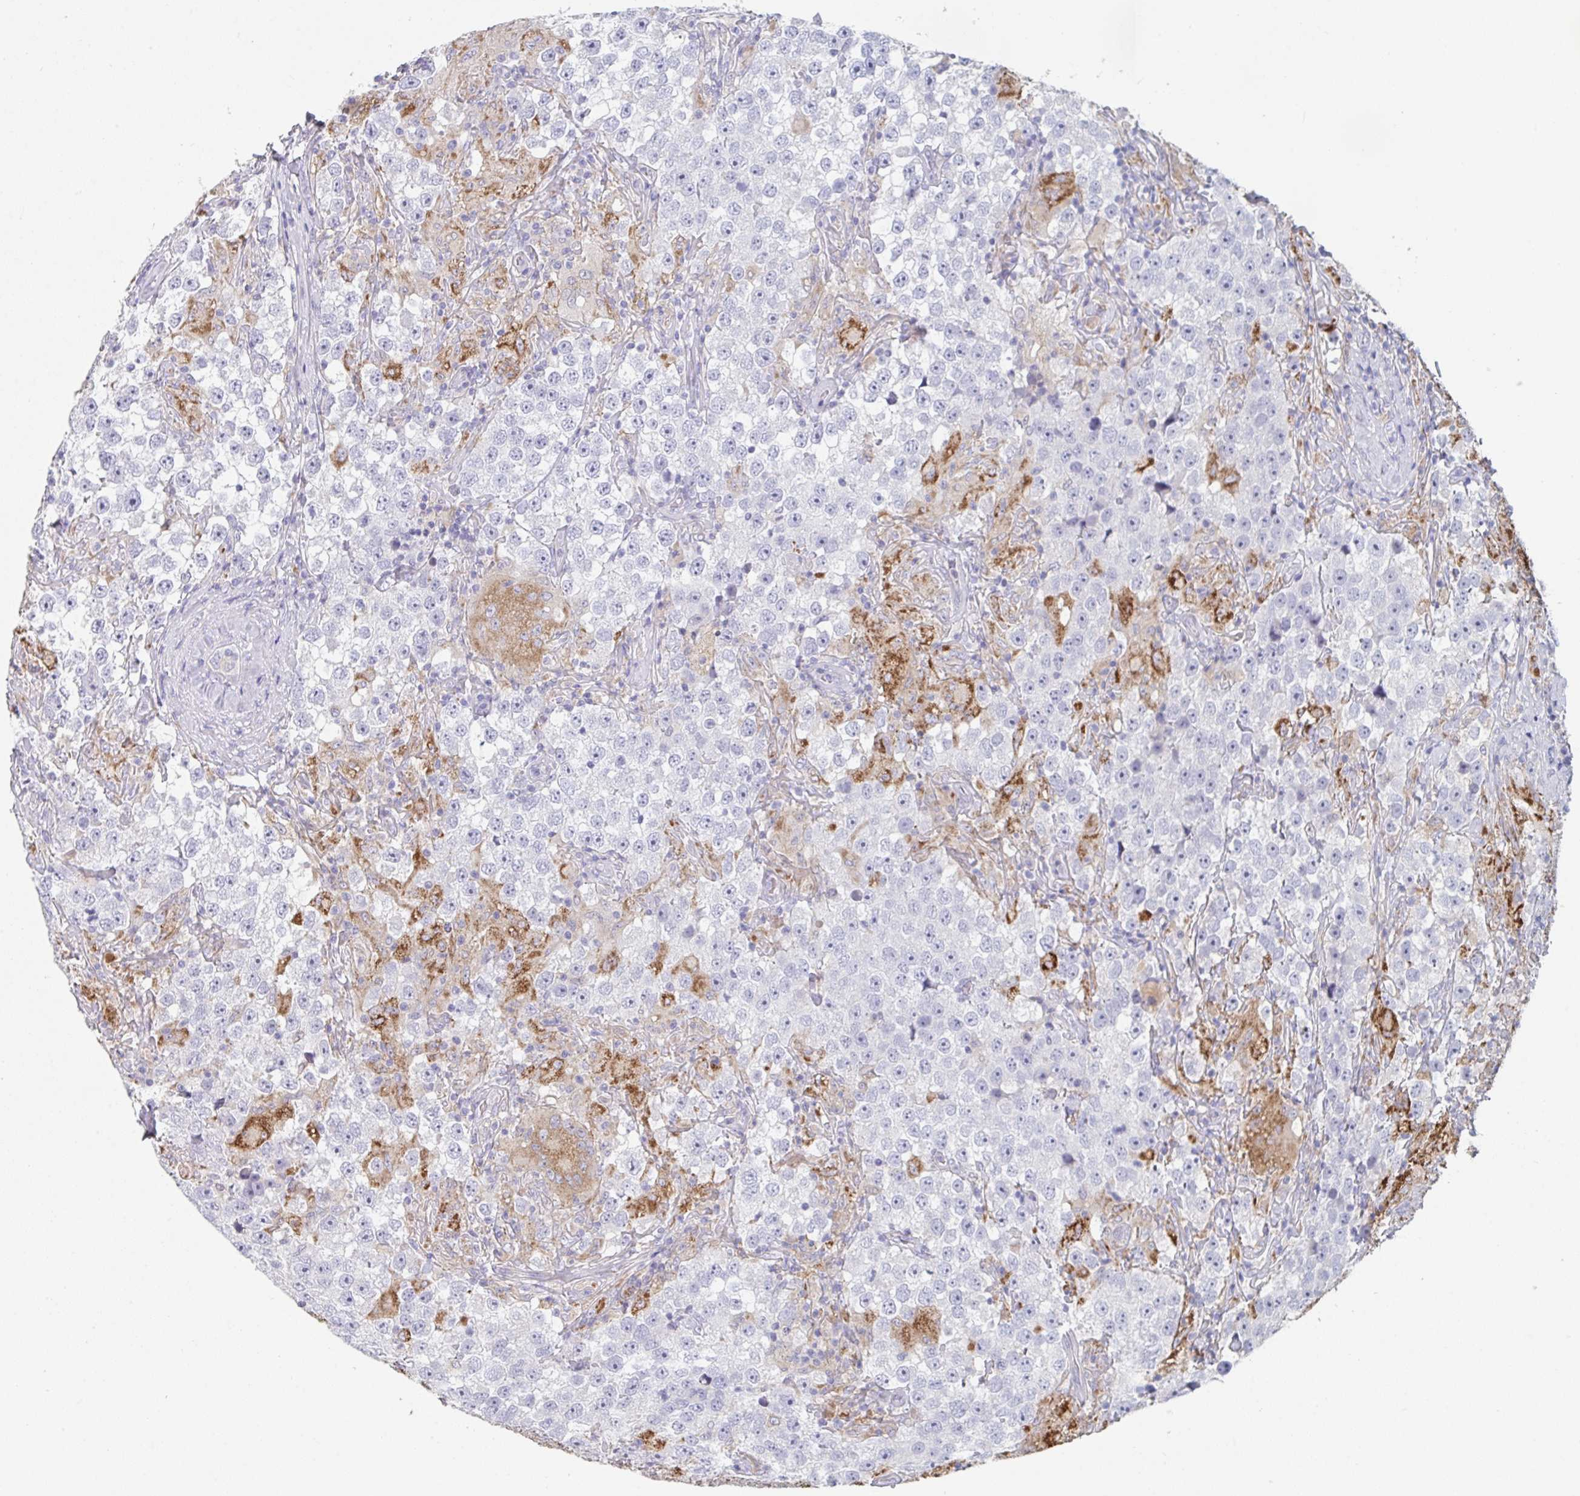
{"staining": {"intensity": "negative", "quantity": "none", "location": "none"}, "tissue": "testis cancer", "cell_type": "Tumor cells", "image_type": "cancer", "snomed": [{"axis": "morphology", "description": "Seminoma, NOS"}, {"axis": "topography", "description": "Testis"}], "caption": "A photomicrograph of testis cancer (seminoma) stained for a protein demonstrates no brown staining in tumor cells. Nuclei are stained in blue.", "gene": "PTPRD", "patient": {"sex": "male", "age": 46}}